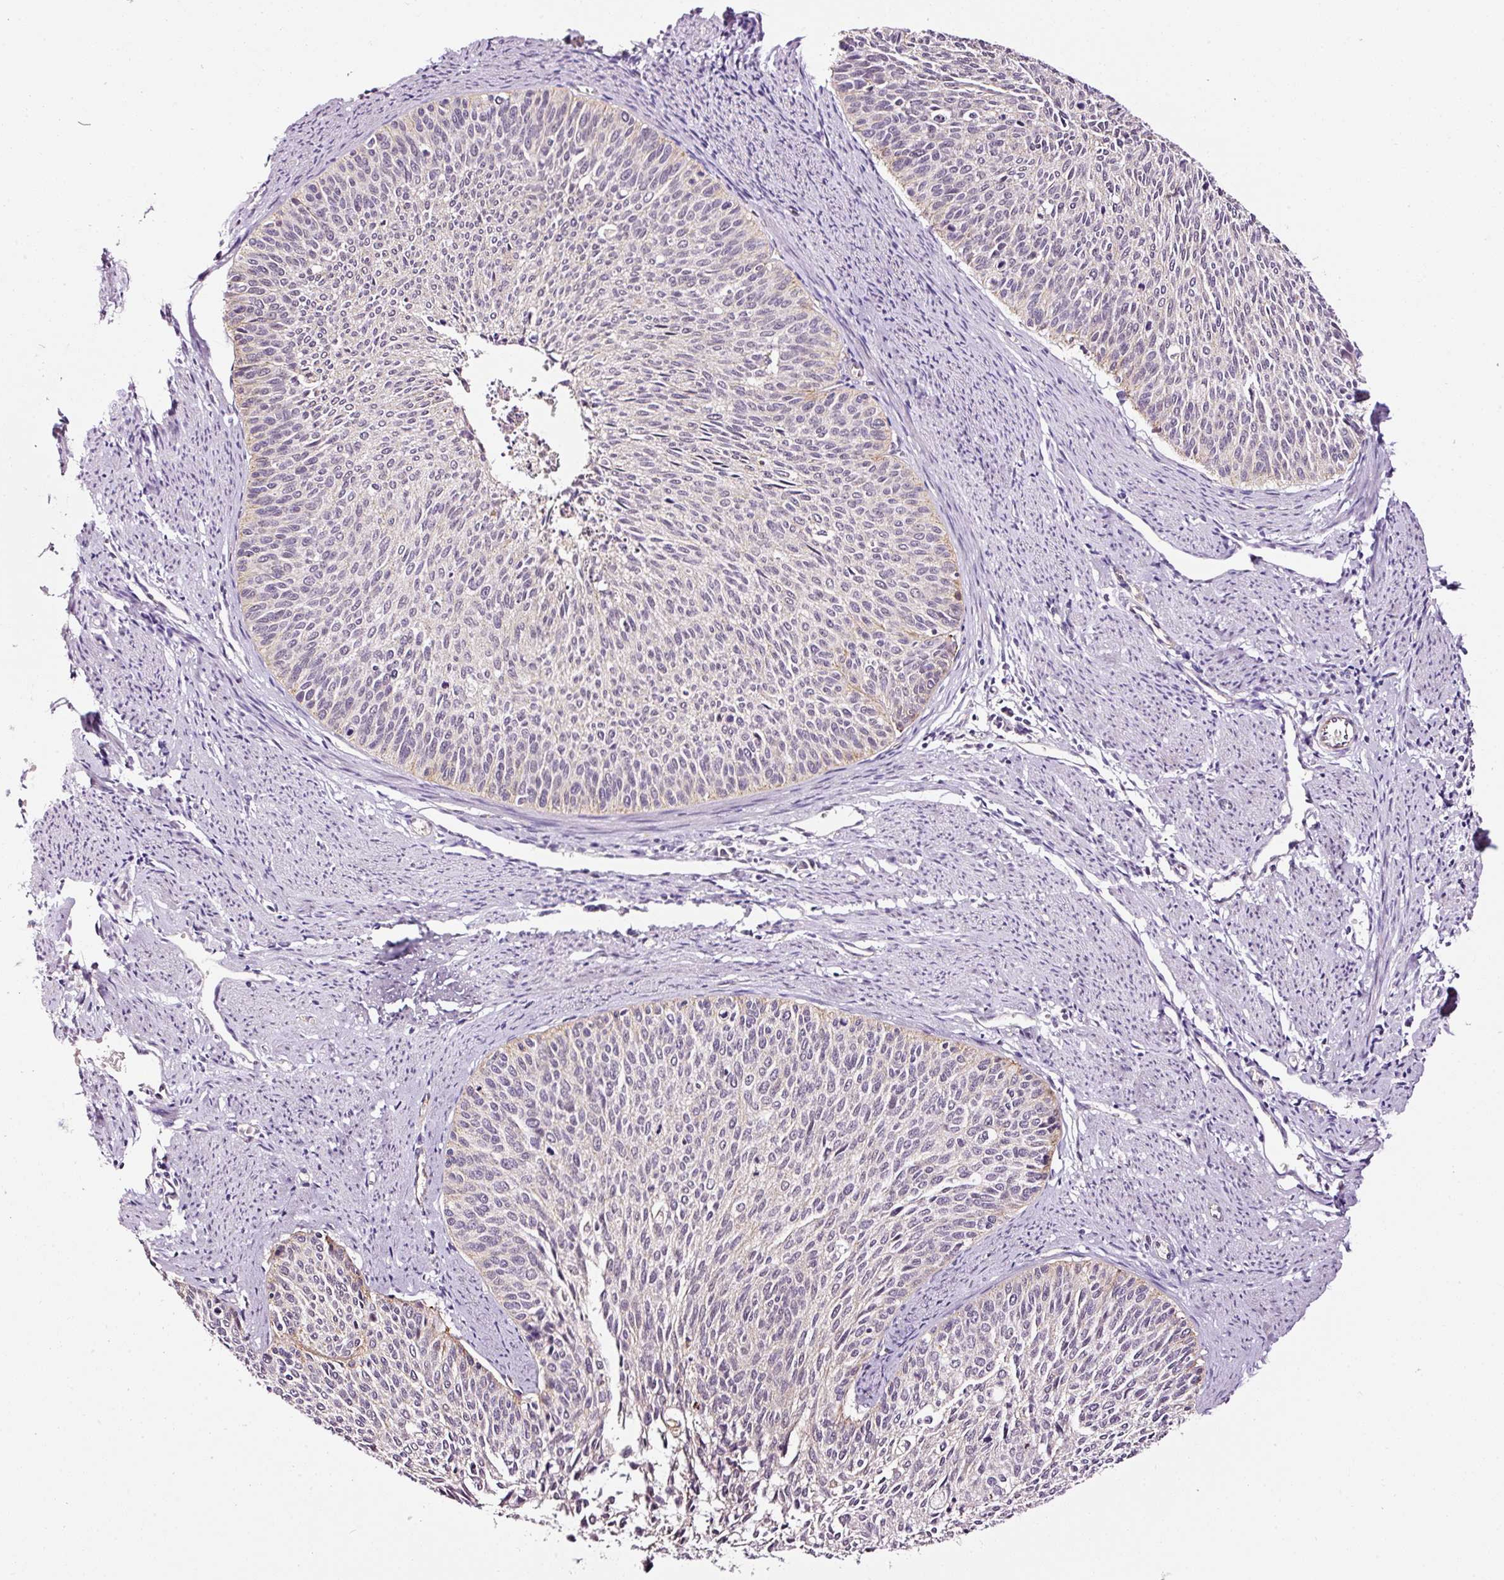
{"staining": {"intensity": "negative", "quantity": "none", "location": "none"}, "tissue": "cervical cancer", "cell_type": "Tumor cells", "image_type": "cancer", "snomed": [{"axis": "morphology", "description": "Squamous cell carcinoma, NOS"}, {"axis": "topography", "description": "Cervix"}], "caption": "Histopathology image shows no protein staining in tumor cells of cervical cancer tissue. Nuclei are stained in blue.", "gene": "ABCB4", "patient": {"sex": "female", "age": 55}}